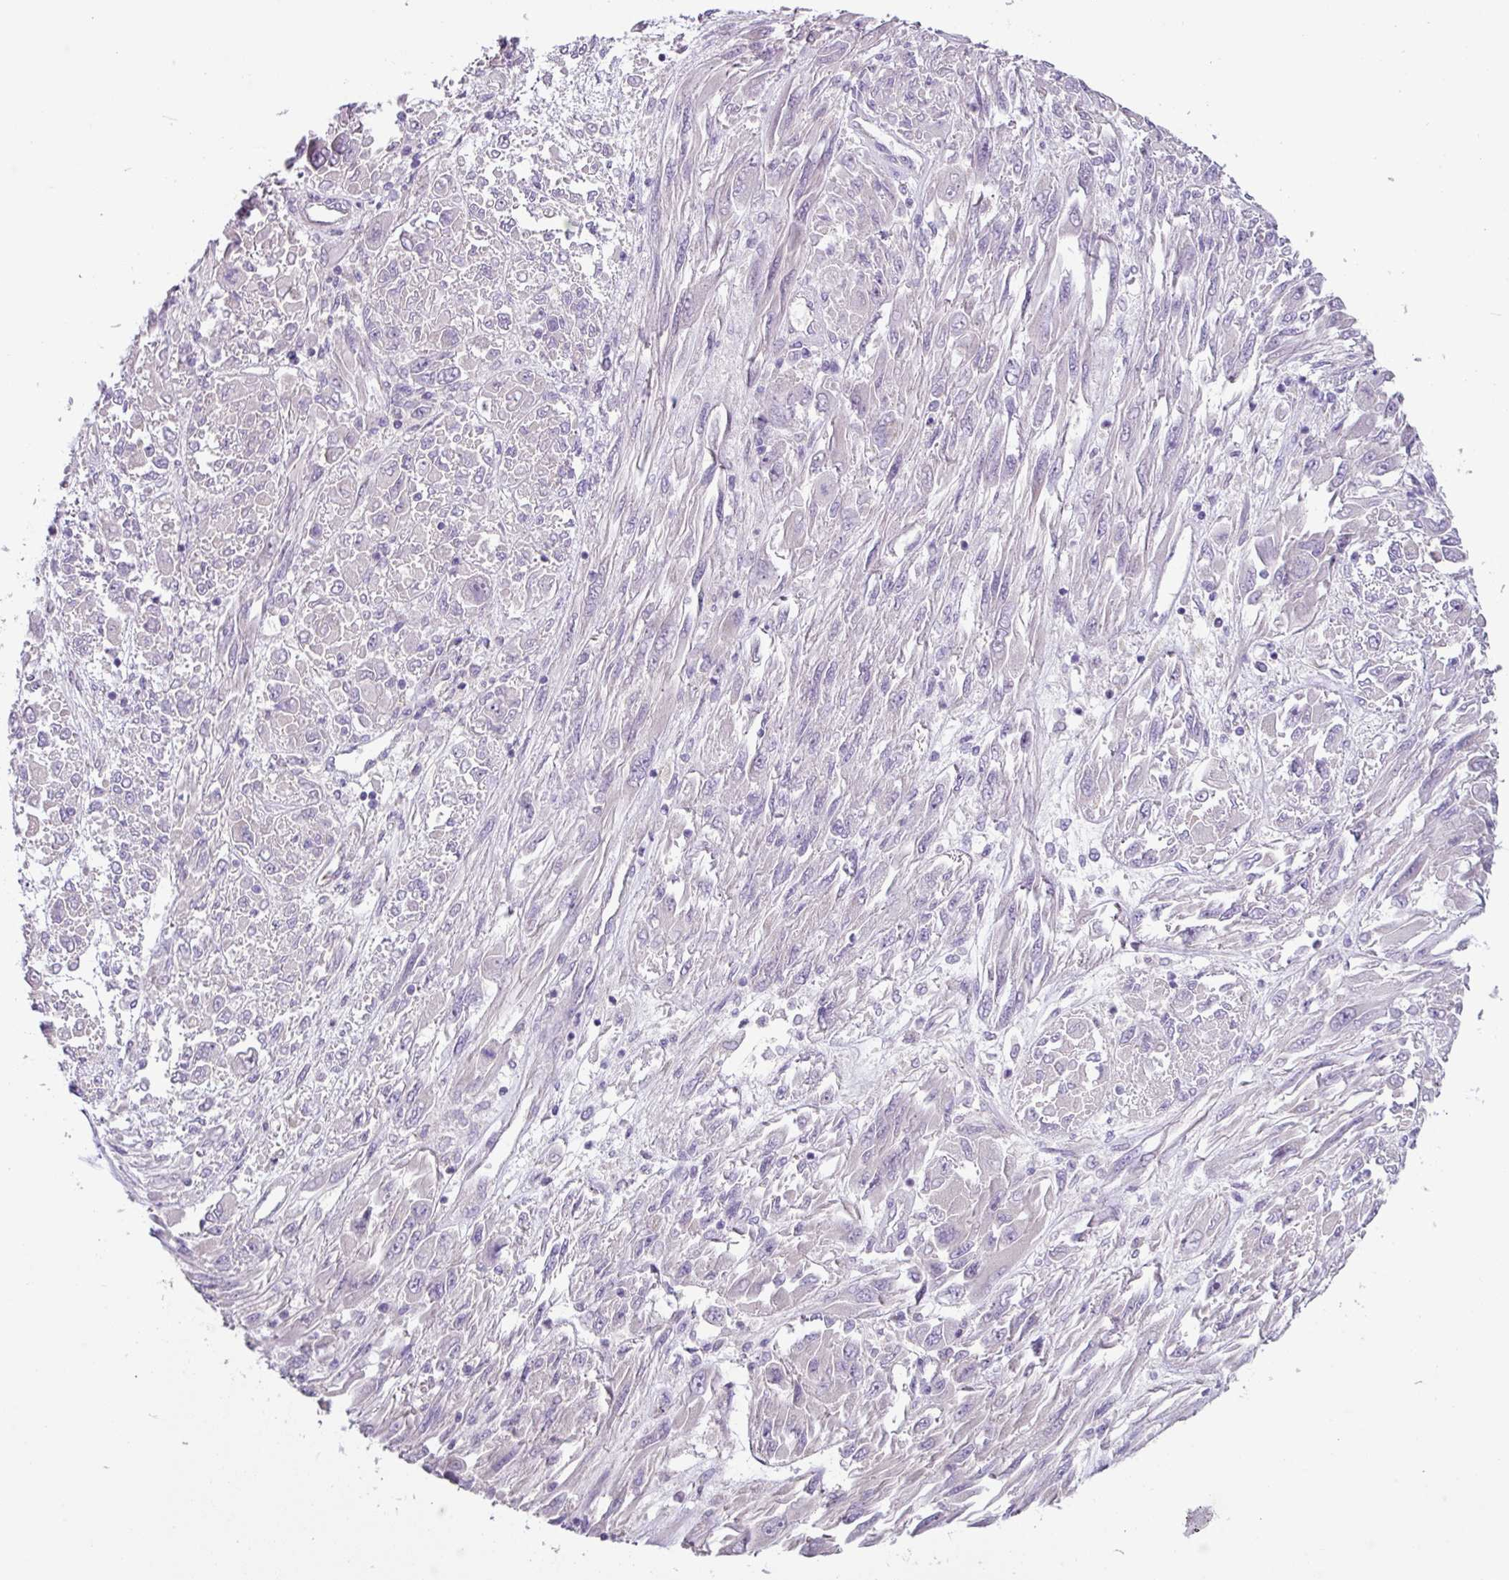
{"staining": {"intensity": "negative", "quantity": "none", "location": "none"}, "tissue": "melanoma", "cell_type": "Tumor cells", "image_type": "cancer", "snomed": [{"axis": "morphology", "description": "Malignant melanoma, NOS"}, {"axis": "topography", "description": "Skin"}], "caption": "Malignant melanoma stained for a protein using immunohistochemistry displays no positivity tumor cells.", "gene": "RGS16", "patient": {"sex": "female", "age": 91}}